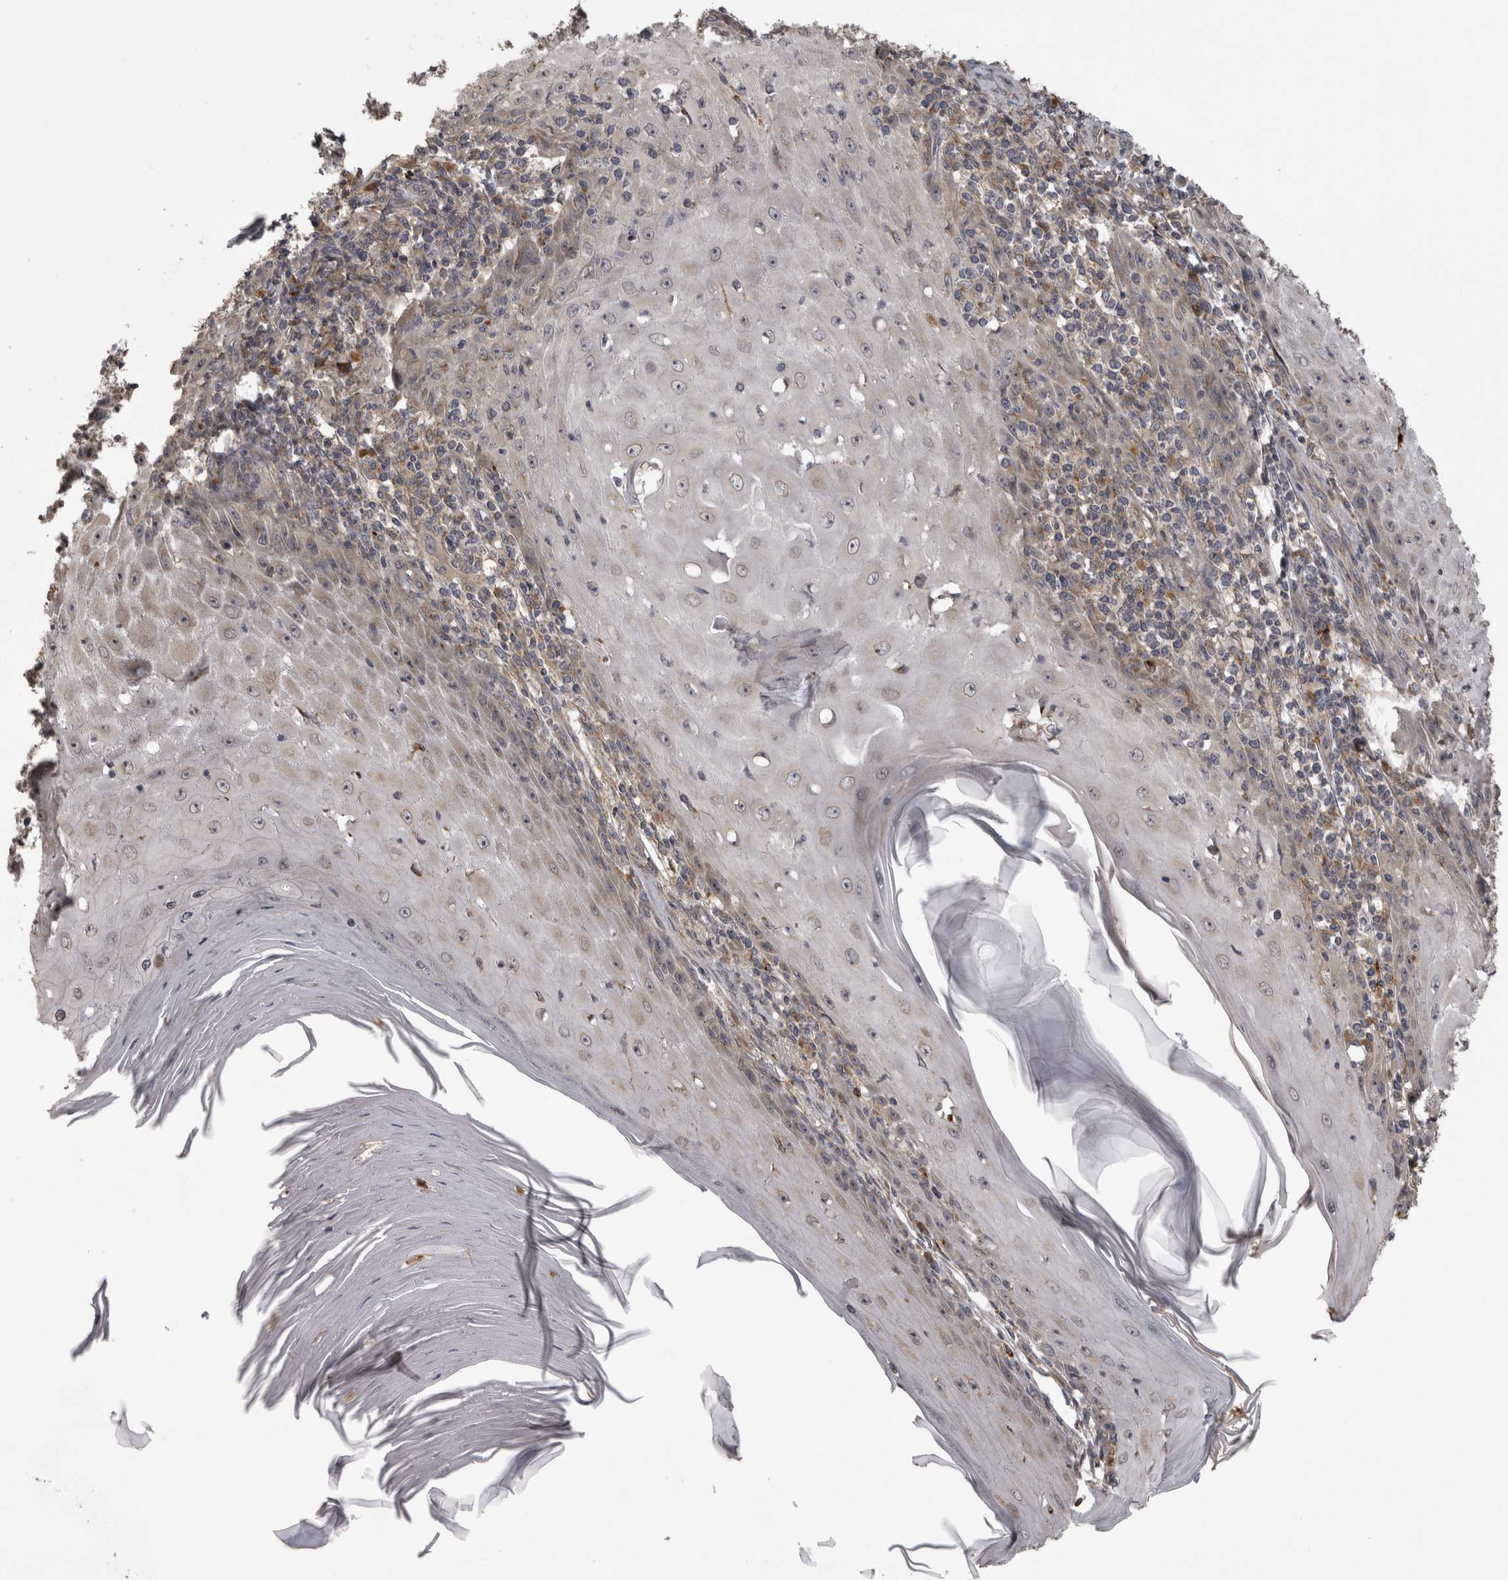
{"staining": {"intensity": "weak", "quantity": "<25%", "location": "cytoplasmic/membranous,nuclear"}, "tissue": "skin cancer", "cell_type": "Tumor cells", "image_type": "cancer", "snomed": [{"axis": "morphology", "description": "Squamous cell carcinoma, NOS"}, {"axis": "topography", "description": "Skin"}], "caption": "Human skin cancer stained for a protein using immunohistochemistry exhibits no expression in tumor cells.", "gene": "RAB29", "patient": {"sex": "female", "age": 73}}